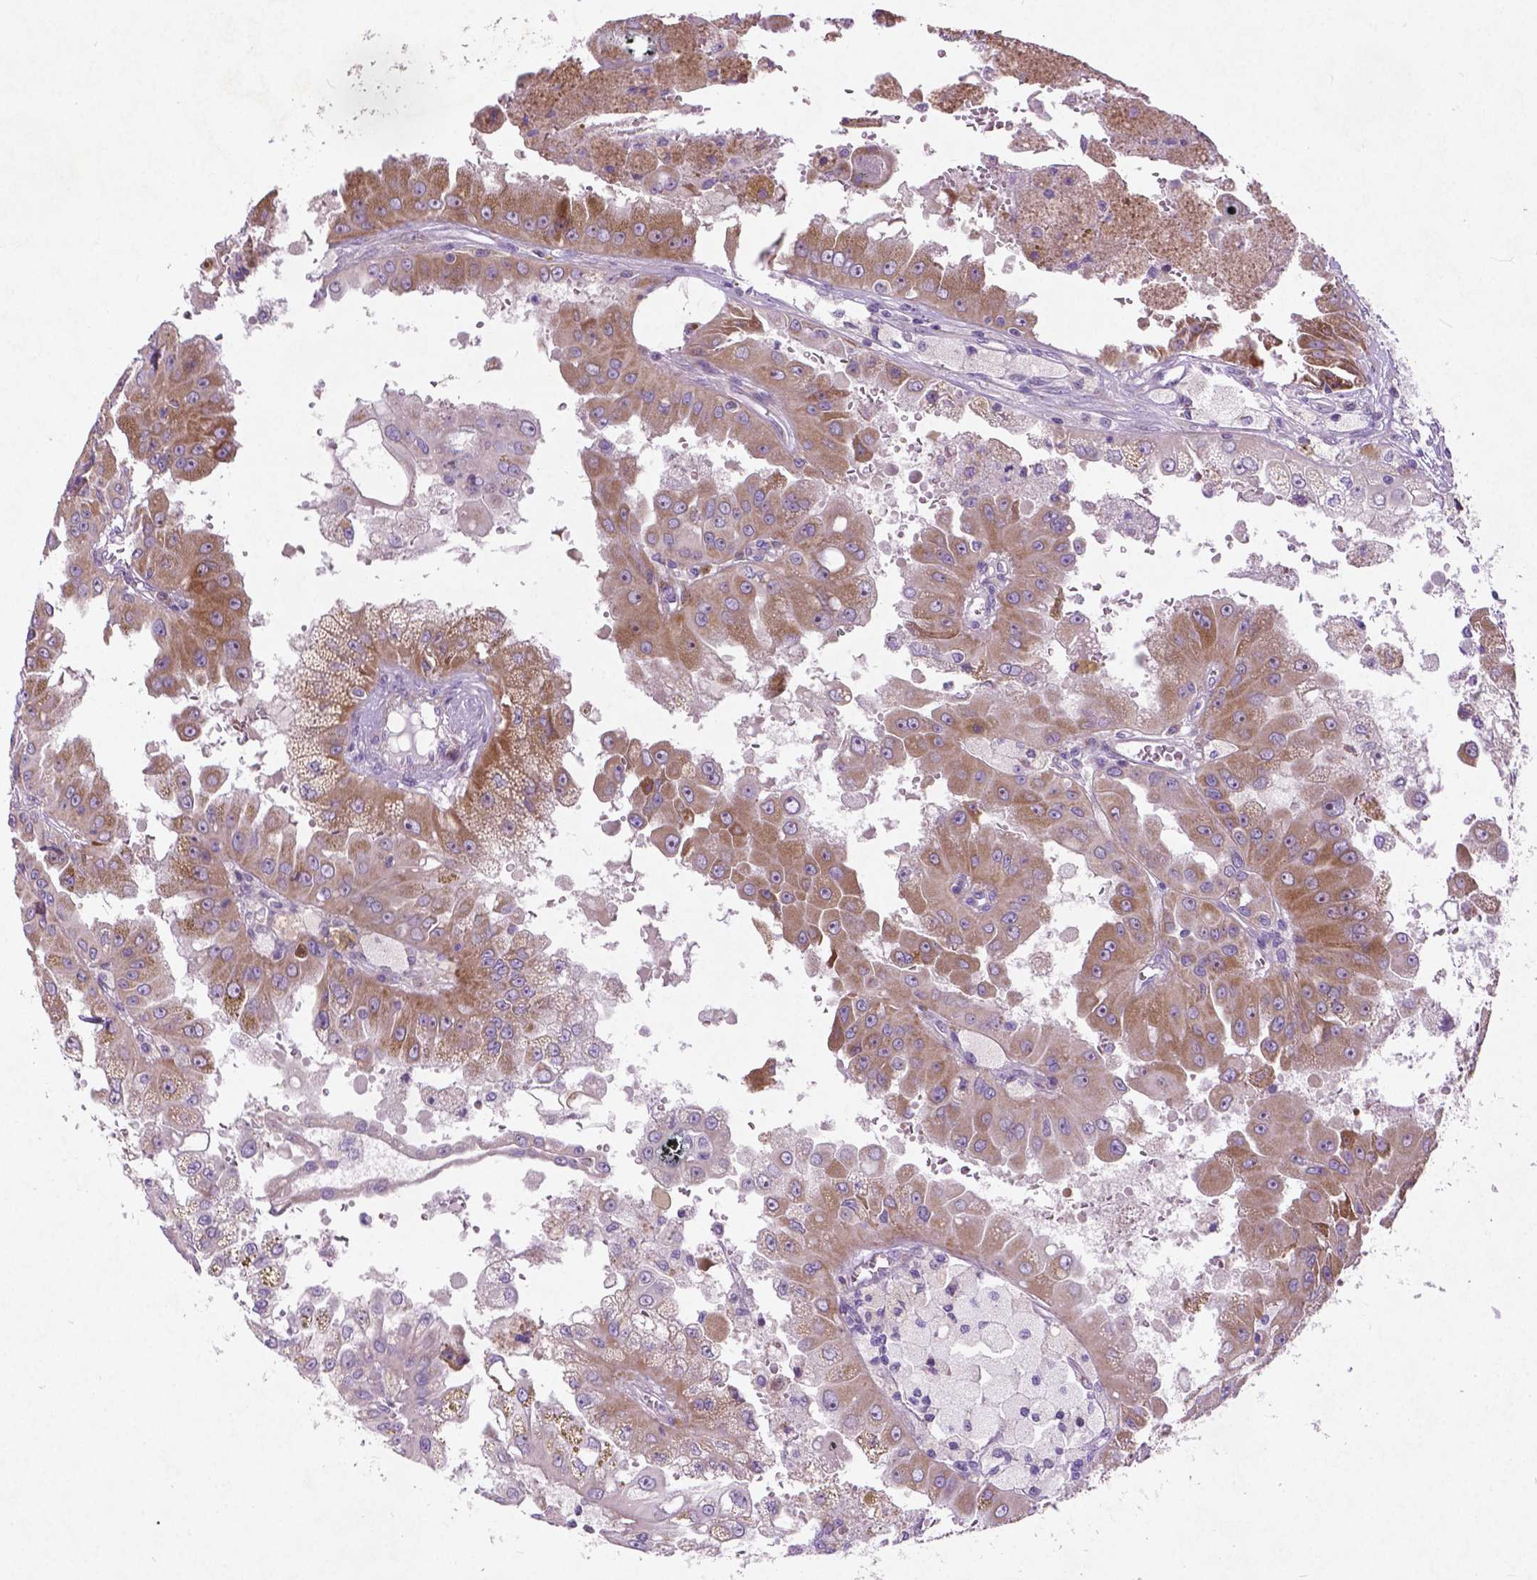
{"staining": {"intensity": "weak", "quantity": ">75%", "location": "cytoplasmic/membranous"}, "tissue": "renal cancer", "cell_type": "Tumor cells", "image_type": "cancer", "snomed": [{"axis": "morphology", "description": "Adenocarcinoma, NOS"}, {"axis": "topography", "description": "Kidney"}], "caption": "Immunohistochemical staining of renal adenocarcinoma displays low levels of weak cytoplasmic/membranous protein positivity in about >75% of tumor cells.", "gene": "ATG4D", "patient": {"sex": "male", "age": 58}}